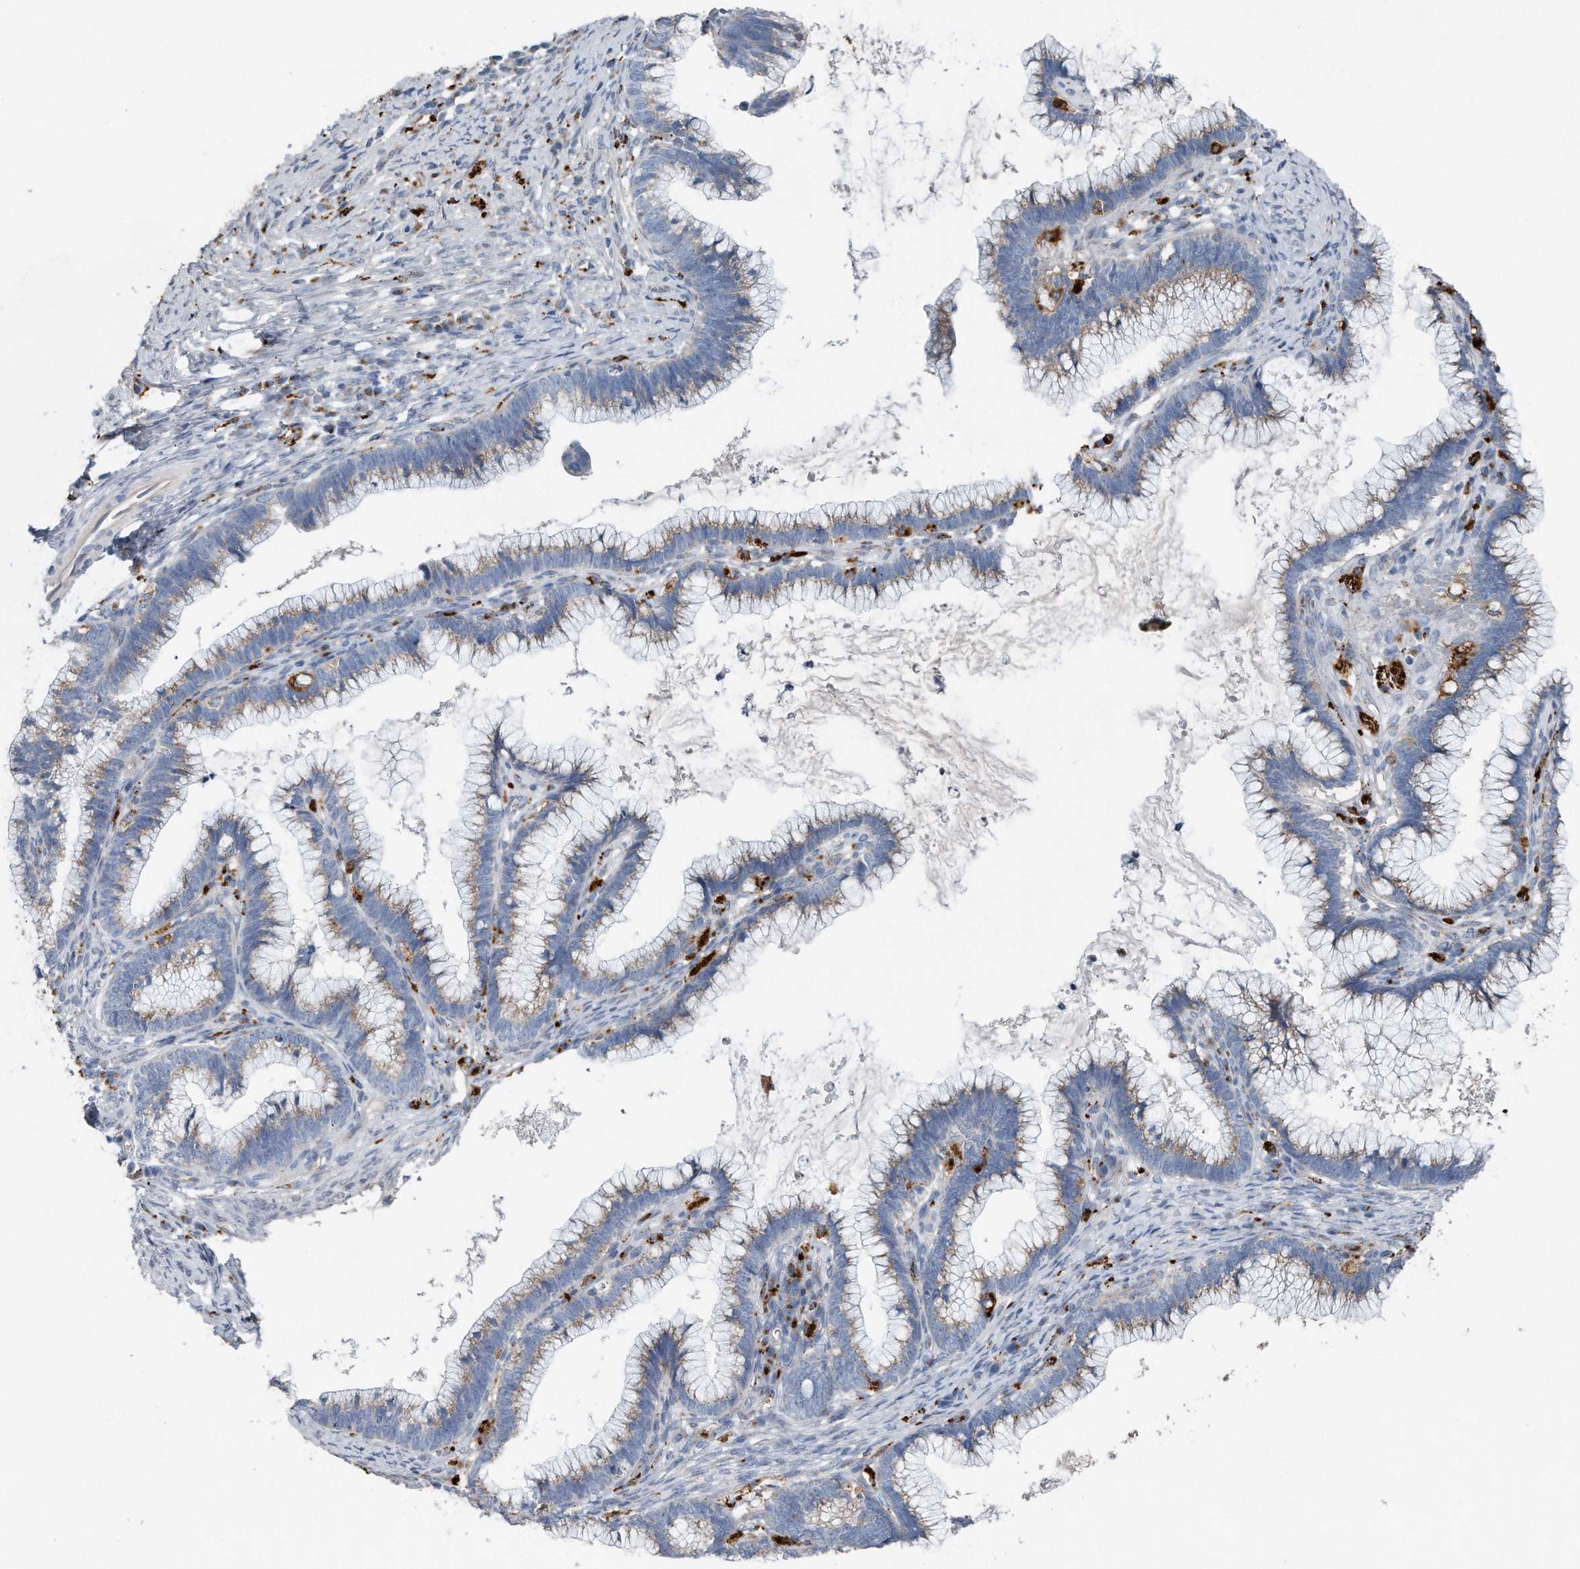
{"staining": {"intensity": "weak", "quantity": "25%-75%", "location": "cytoplasmic/membranous"}, "tissue": "cervical cancer", "cell_type": "Tumor cells", "image_type": "cancer", "snomed": [{"axis": "morphology", "description": "Adenocarcinoma, NOS"}, {"axis": "topography", "description": "Cervix"}], "caption": "Immunohistochemical staining of human cervical adenocarcinoma reveals low levels of weak cytoplasmic/membranous protein expression in approximately 25%-75% of tumor cells.", "gene": "ZNF772", "patient": {"sex": "female", "age": 36}}